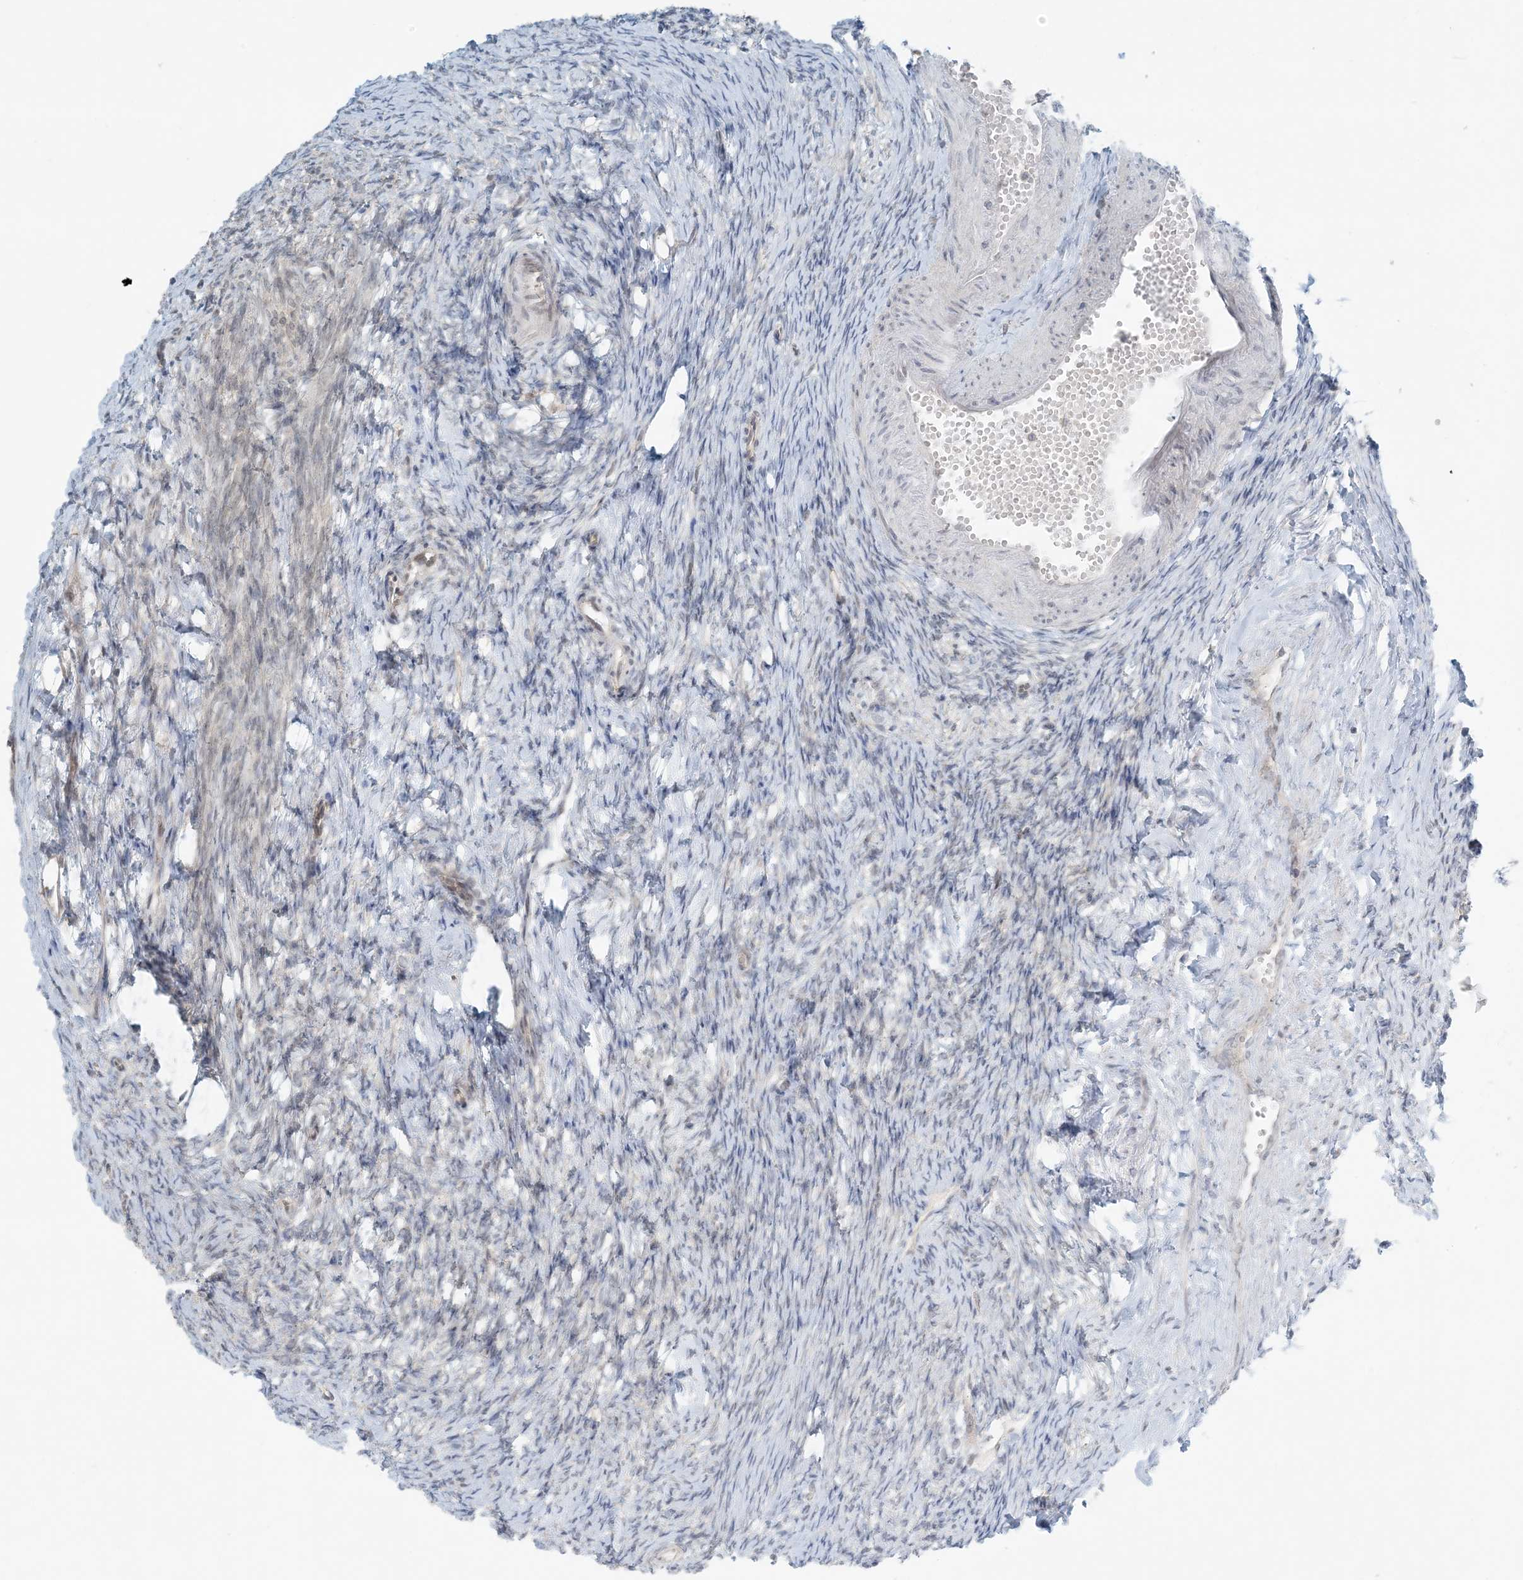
{"staining": {"intensity": "negative", "quantity": "none", "location": "none"}, "tissue": "ovary", "cell_type": "Ovarian stroma cells", "image_type": "normal", "snomed": [{"axis": "morphology", "description": "Normal tissue, NOS"}, {"axis": "morphology", "description": "Cyst, NOS"}, {"axis": "topography", "description": "Ovary"}], "caption": "Human ovary stained for a protein using immunohistochemistry displays no positivity in ovarian stroma cells.", "gene": "OBI1", "patient": {"sex": "female", "age": 33}}